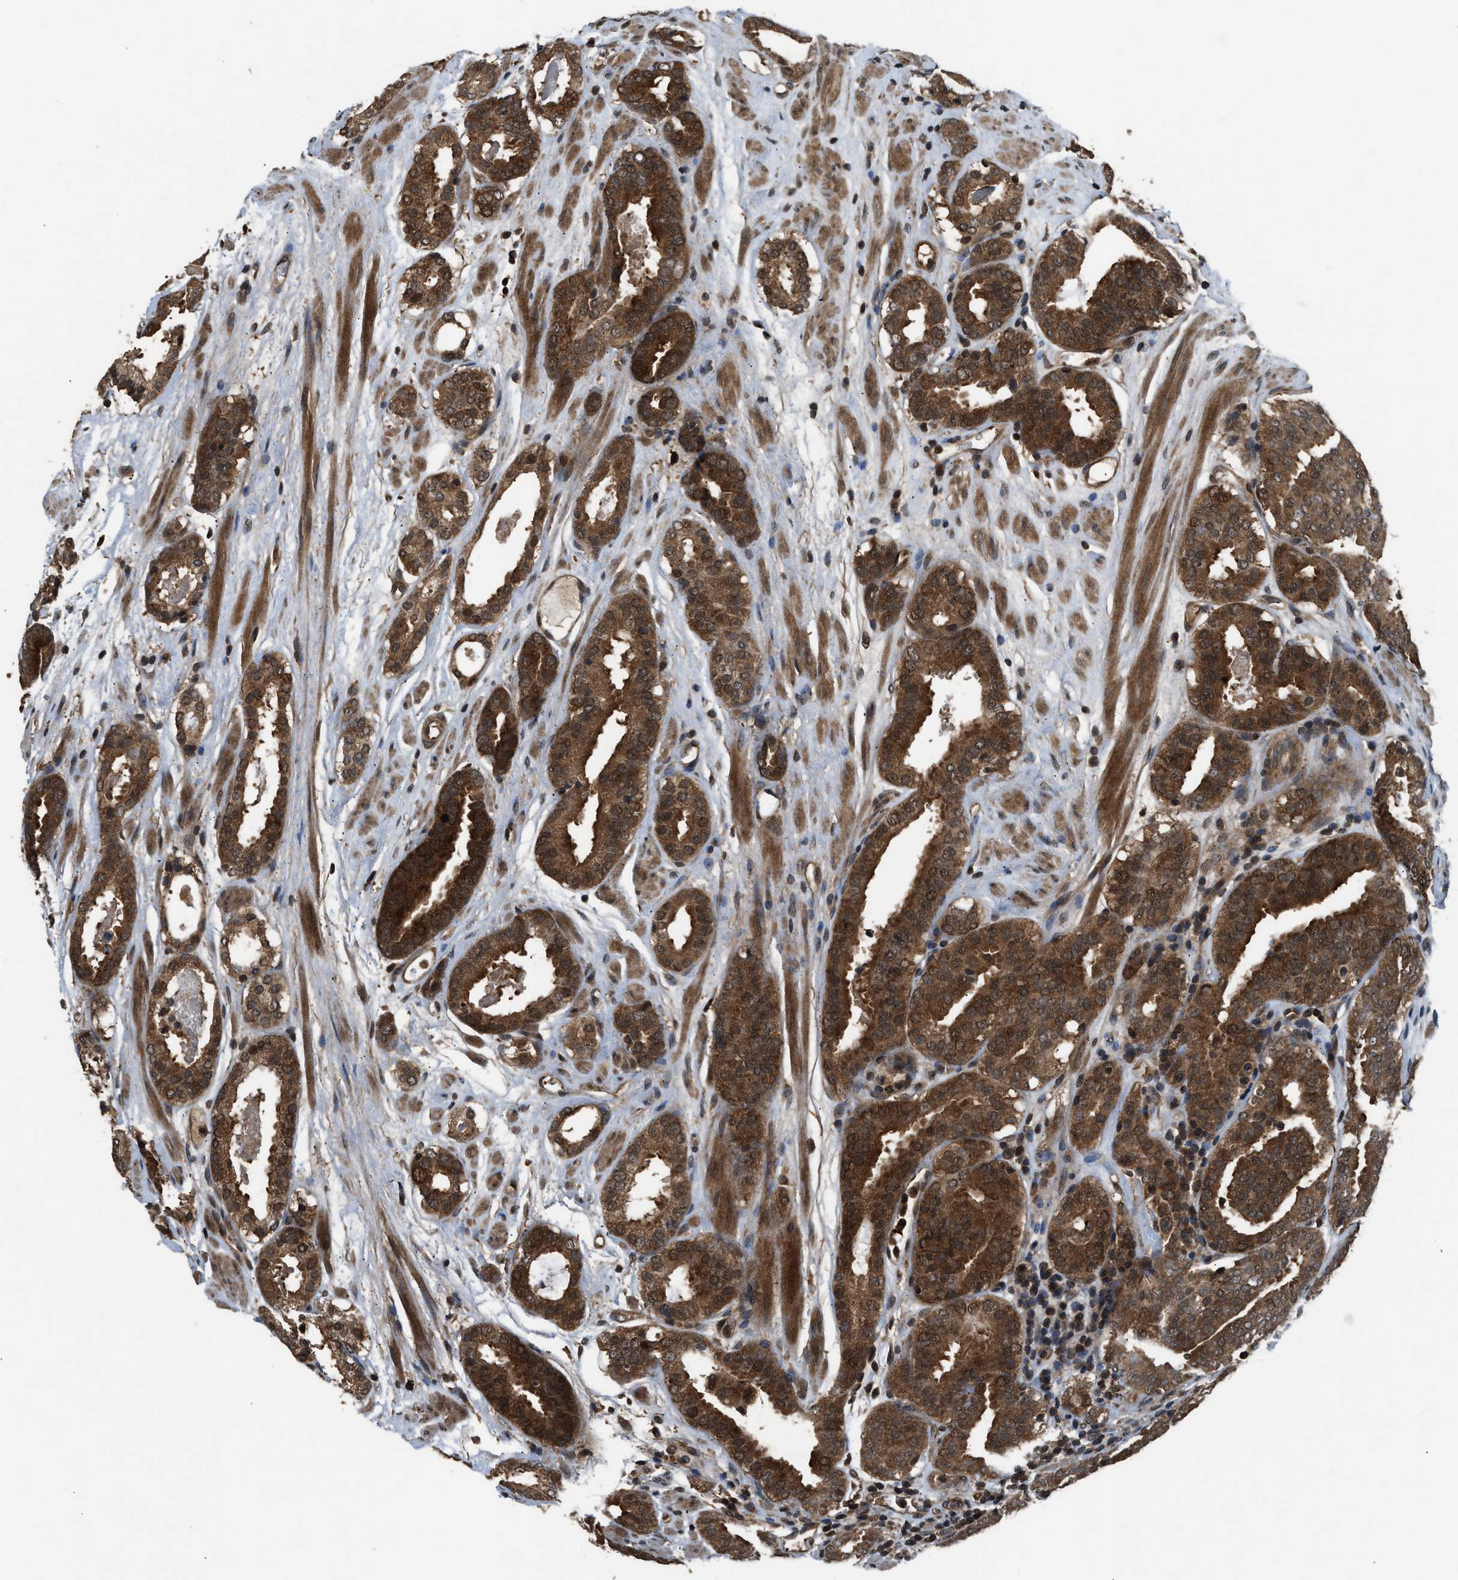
{"staining": {"intensity": "strong", "quantity": ">75%", "location": "cytoplasmic/membranous"}, "tissue": "prostate cancer", "cell_type": "Tumor cells", "image_type": "cancer", "snomed": [{"axis": "morphology", "description": "Adenocarcinoma, Low grade"}, {"axis": "topography", "description": "Prostate"}], "caption": "DAB immunohistochemical staining of human adenocarcinoma (low-grade) (prostate) reveals strong cytoplasmic/membranous protein positivity in about >75% of tumor cells. (DAB IHC, brown staining for protein, blue staining for nuclei).", "gene": "RPS6KB1", "patient": {"sex": "male", "age": 69}}